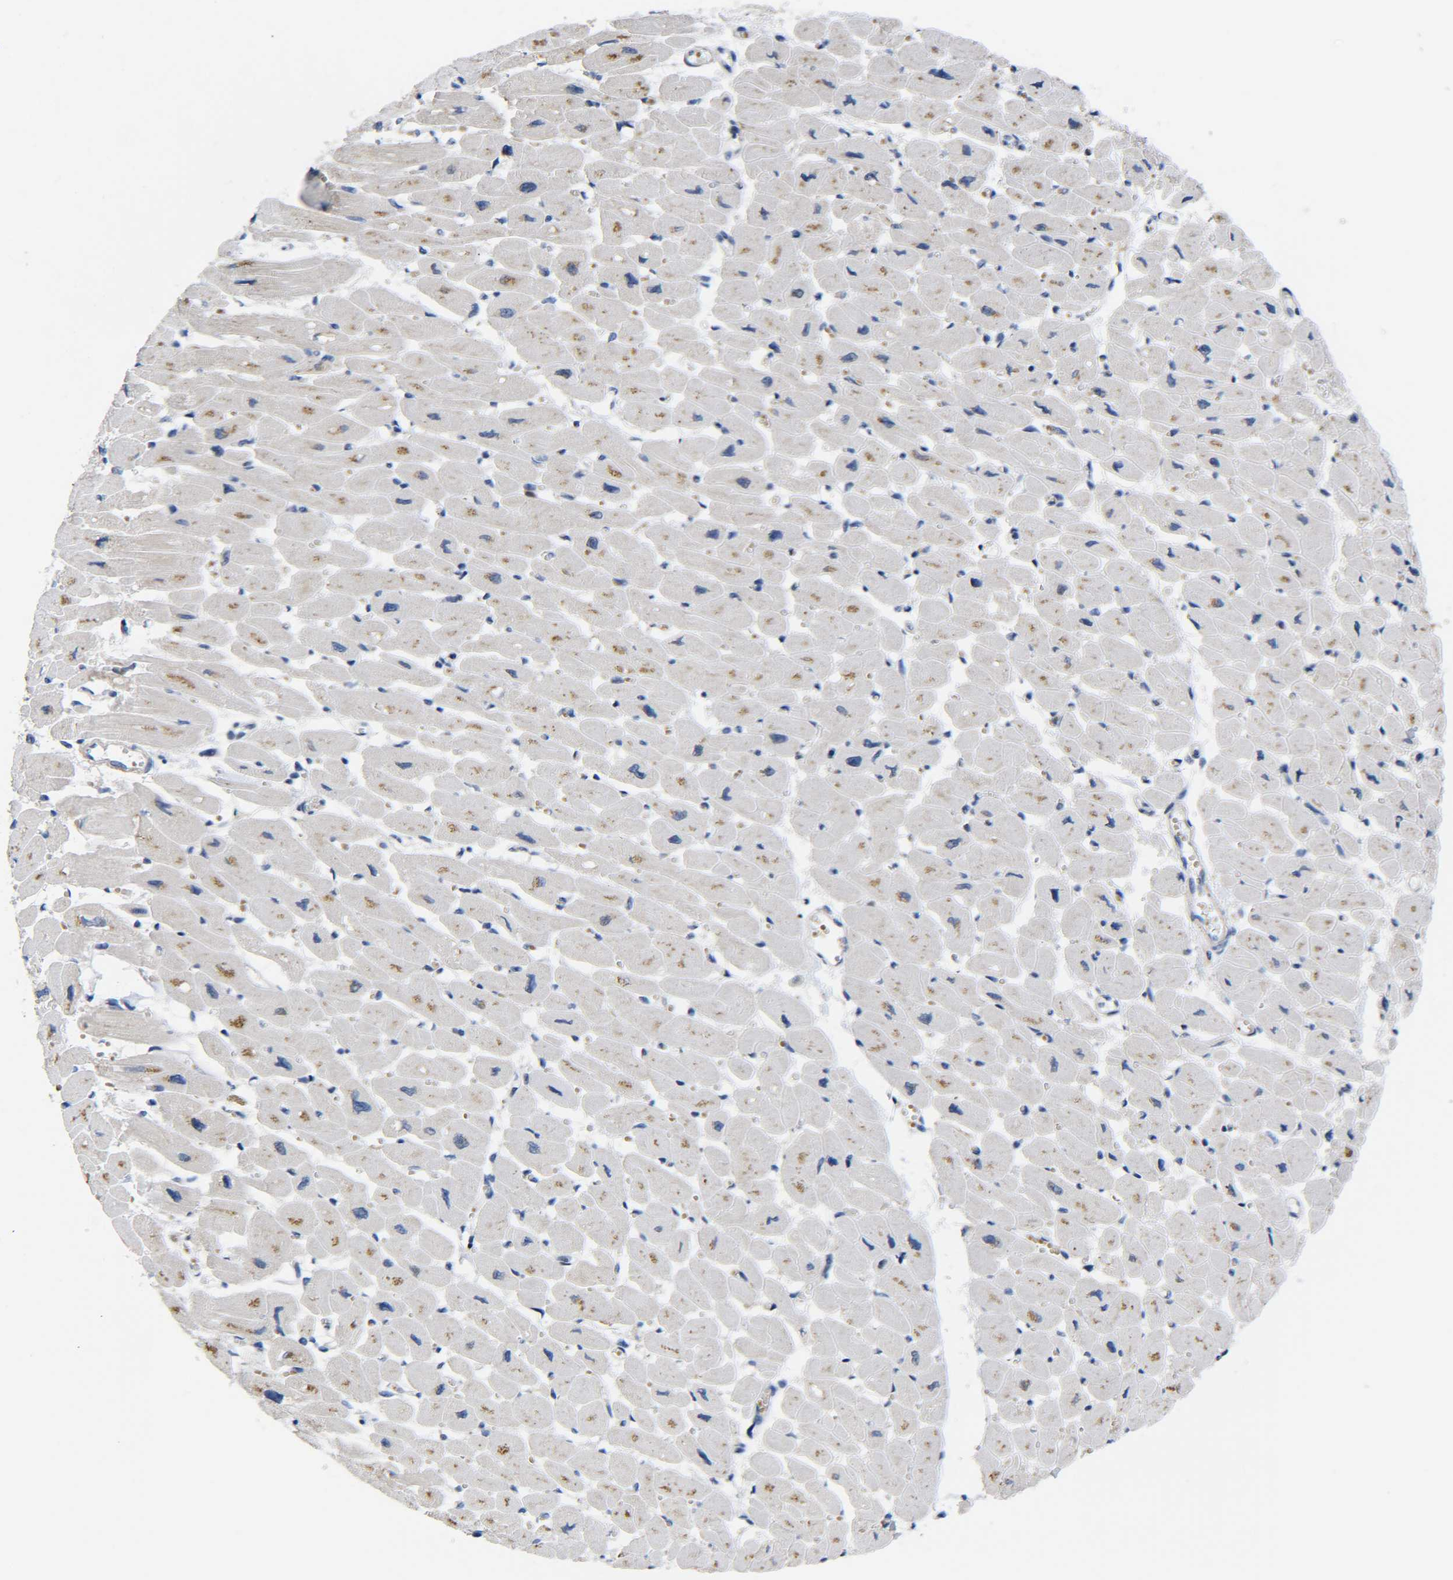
{"staining": {"intensity": "moderate", "quantity": "<25%", "location": "cytoplasmic/membranous"}, "tissue": "heart muscle", "cell_type": "Cardiomyocytes", "image_type": "normal", "snomed": [{"axis": "morphology", "description": "Normal tissue, NOS"}, {"axis": "topography", "description": "Heart"}], "caption": "Immunohistochemistry (IHC) of benign human heart muscle shows low levels of moderate cytoplasmic/membranous expression in approximately <25% of cardiomyocytes. The protein of interest is stained brown, and the nuclei are stained in blue (DAB (3,3'-diaminobenzidine) IHC with brightfield microscopy, high magnification).", "gene": "CMTM1", "patient": {"sex": "female", "age": 54}}